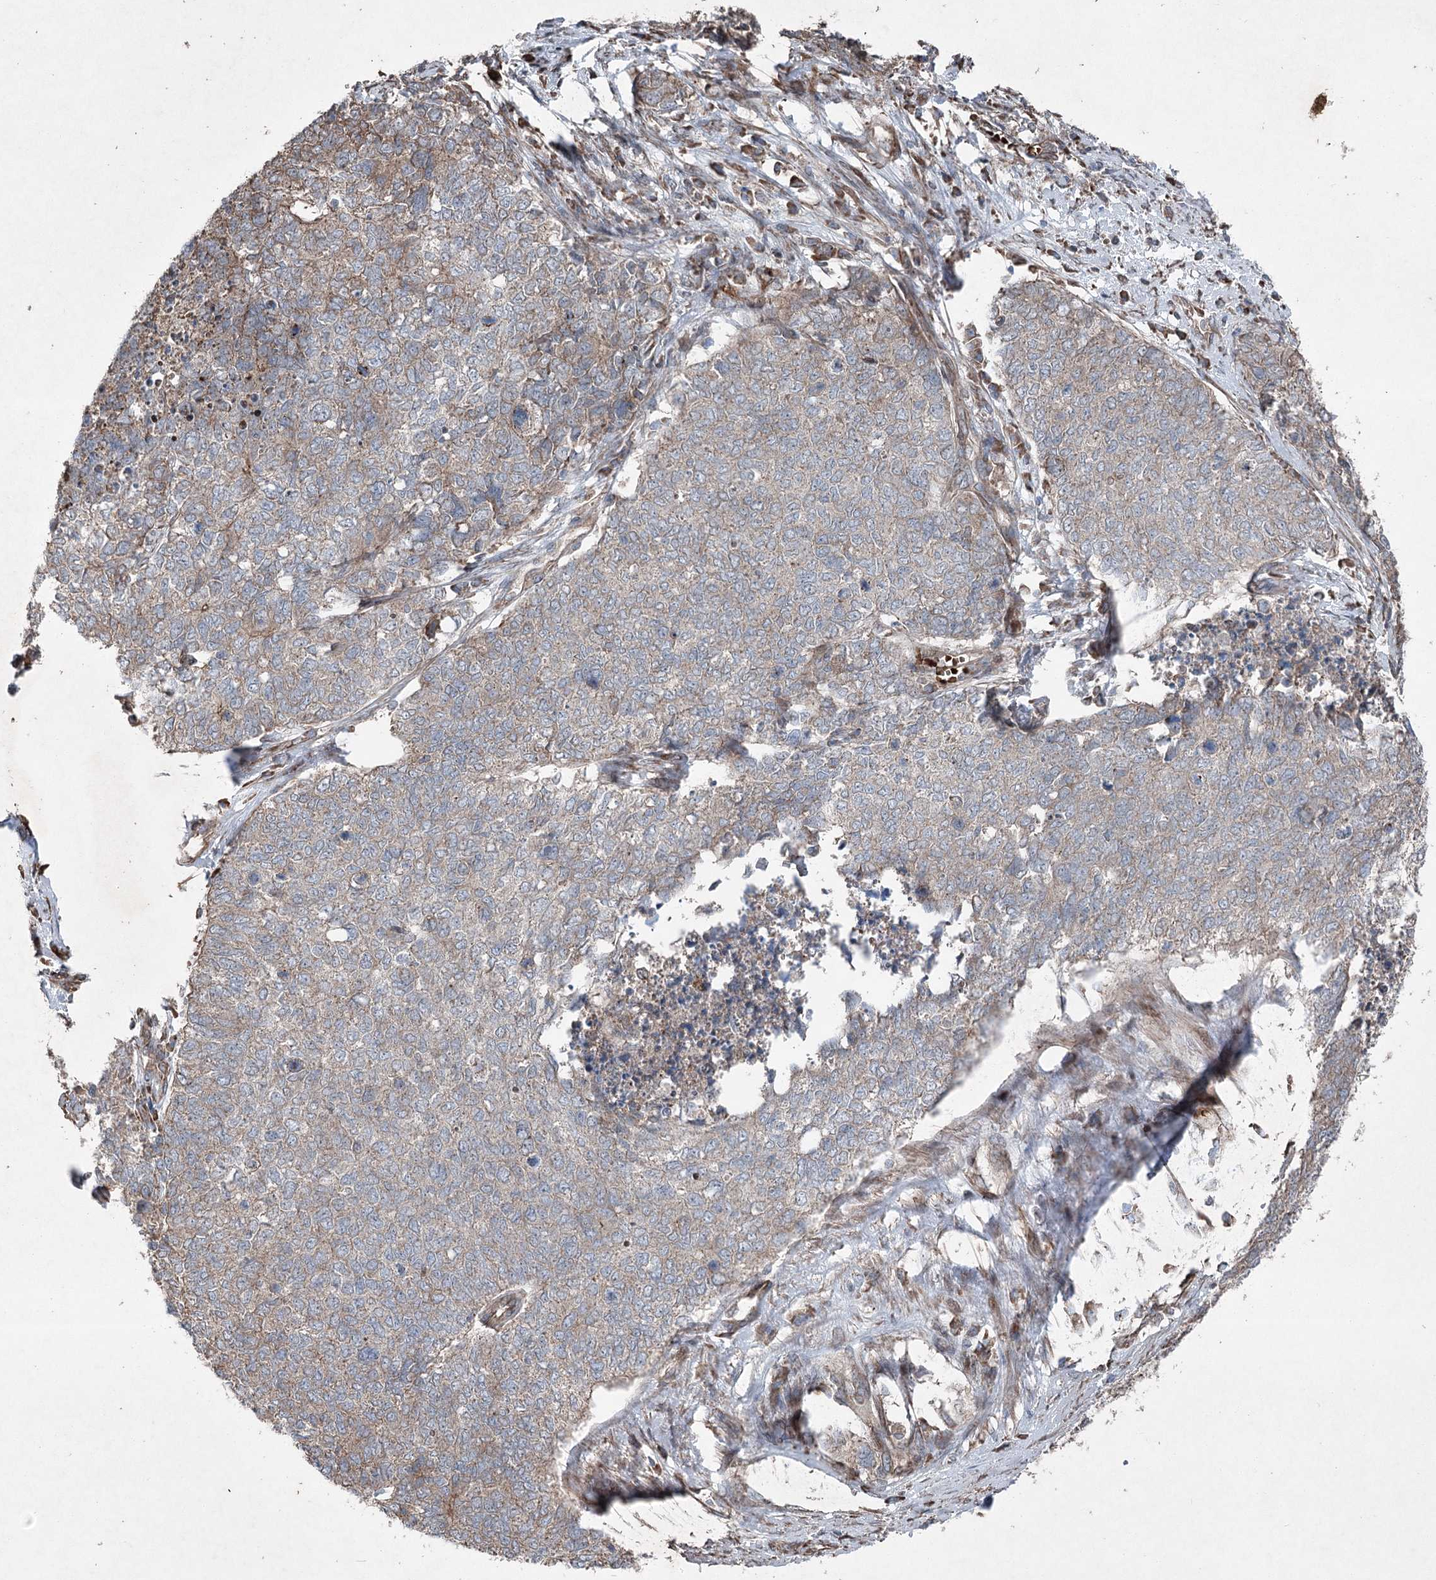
{"staining": {"intensity": "weak", "quantity": "<25%", "location": "cytoplasmic/membranous"}, "tissue": "cervical cancer", "cell_type": "Tumor cells", "image_type": "cancer", "snomed": [{"axis": "morphology", "description": "Squamous cell carcinoma, NOS"}, {"axis": "topography", "description": "Cervix"}], "caption": "Immunohistochemistry histopathology image of cervical cancer (squamous cell carcinoma) stained for a protein (brown), which demonstrates no positivity in tumor cells.", "gene": "SERINC5", "patient": {"sex": "female", "age": 63}}